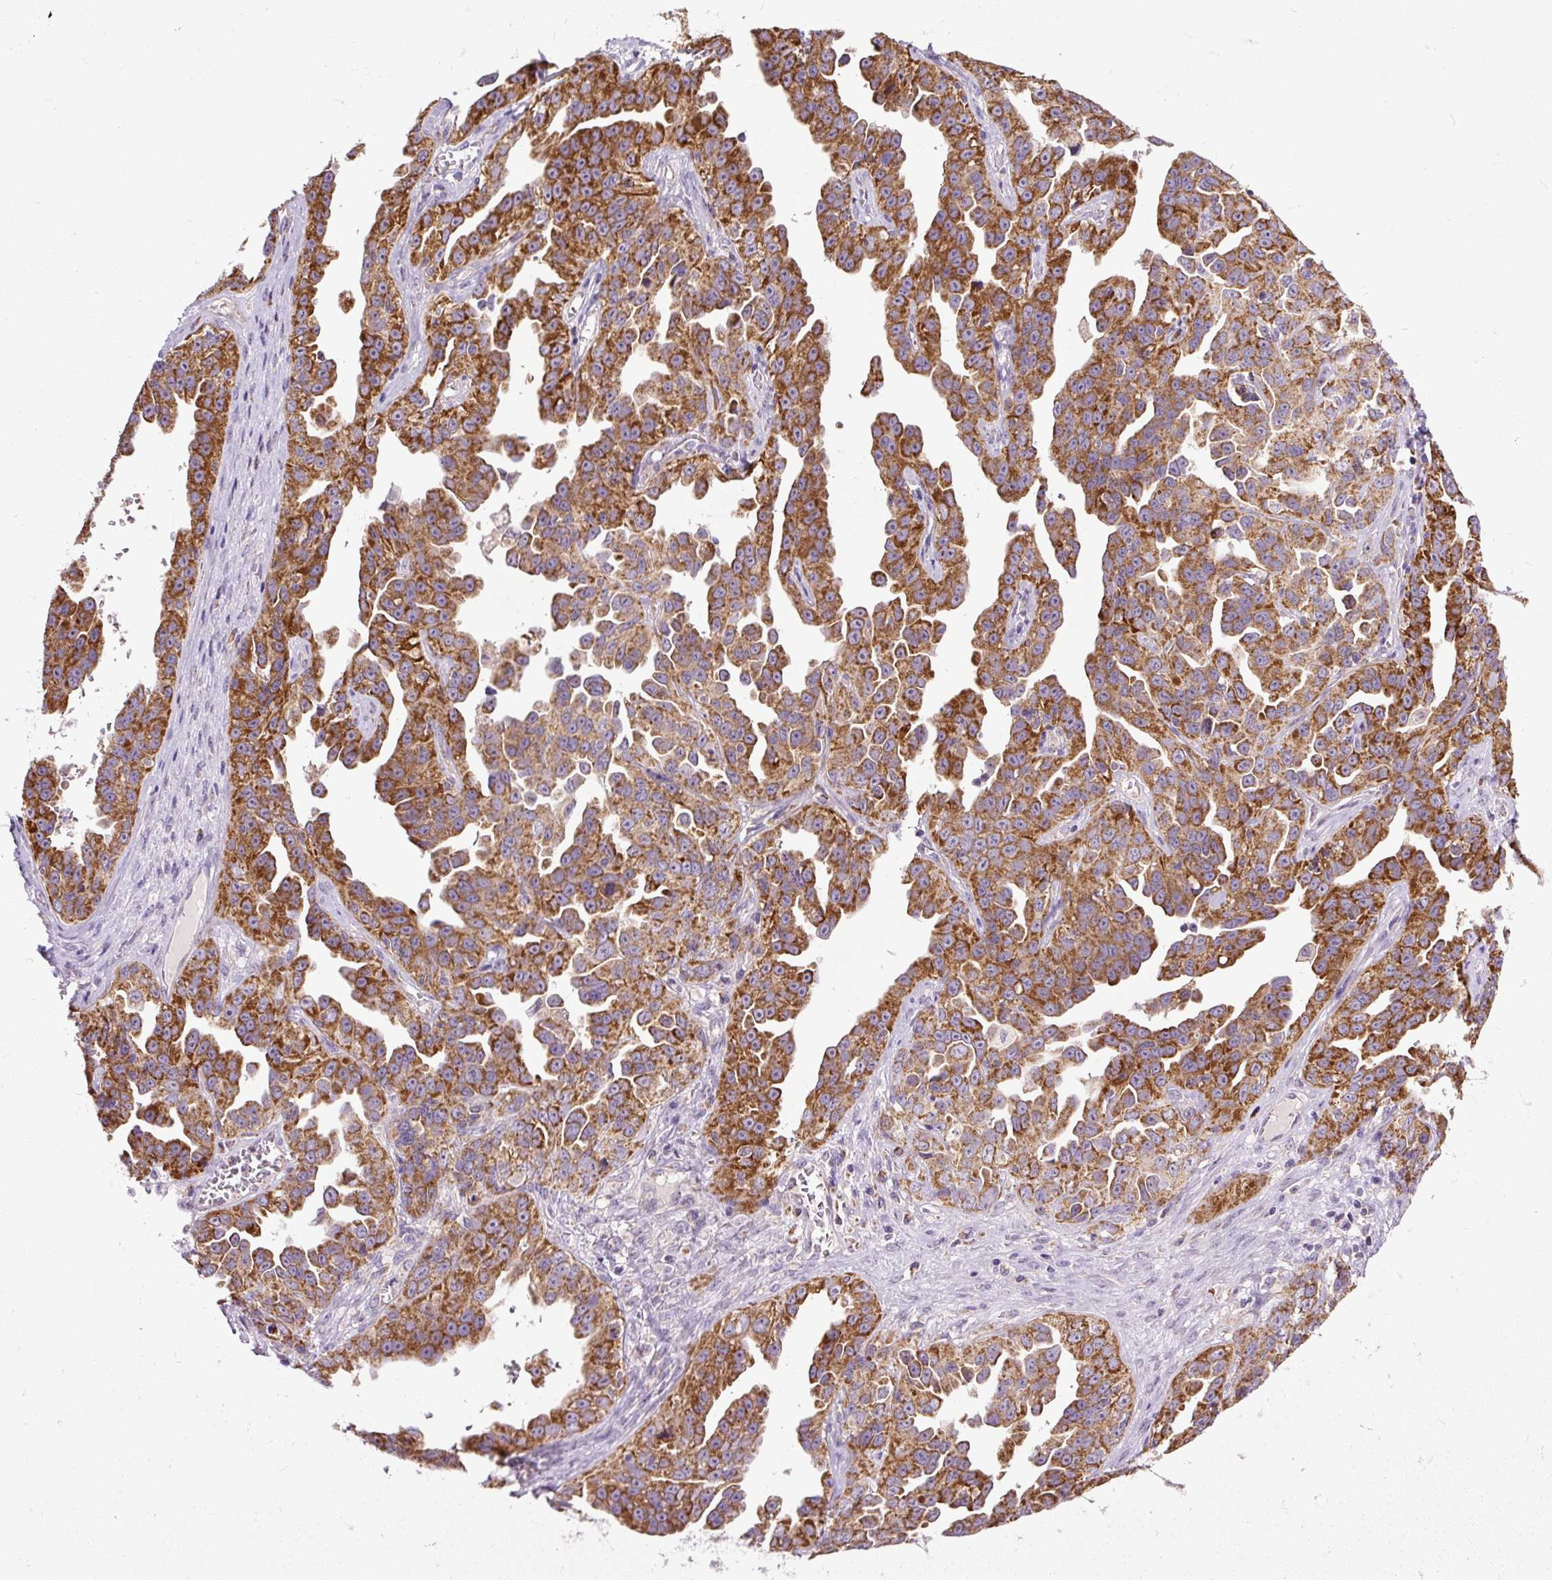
{"staining": {"intensity": "moderate", "quantity": ">75%", "location": "cytoplasmic/membranous"}, "tissue": "ovarian cancer", "cell_type": "Tumor cells", "image_type": "cancer", "snomed": [{"axis": "morphology", "description": "Cystadenocarcinoma, serous, NOS"}, {"axis": "topography", "description": "Ovary"}], "caption": "Immunohistochemistry (DAB (3,3'-diaminobenzidine)) staining of human ovarian cancer (serous cystadenocarcinoma) shows moderate cytoplasmic/membranous protein staining in about >75% of tumor cells.", "gene": "TM2D3", "patient": {"sex": "female", "age": 75}}